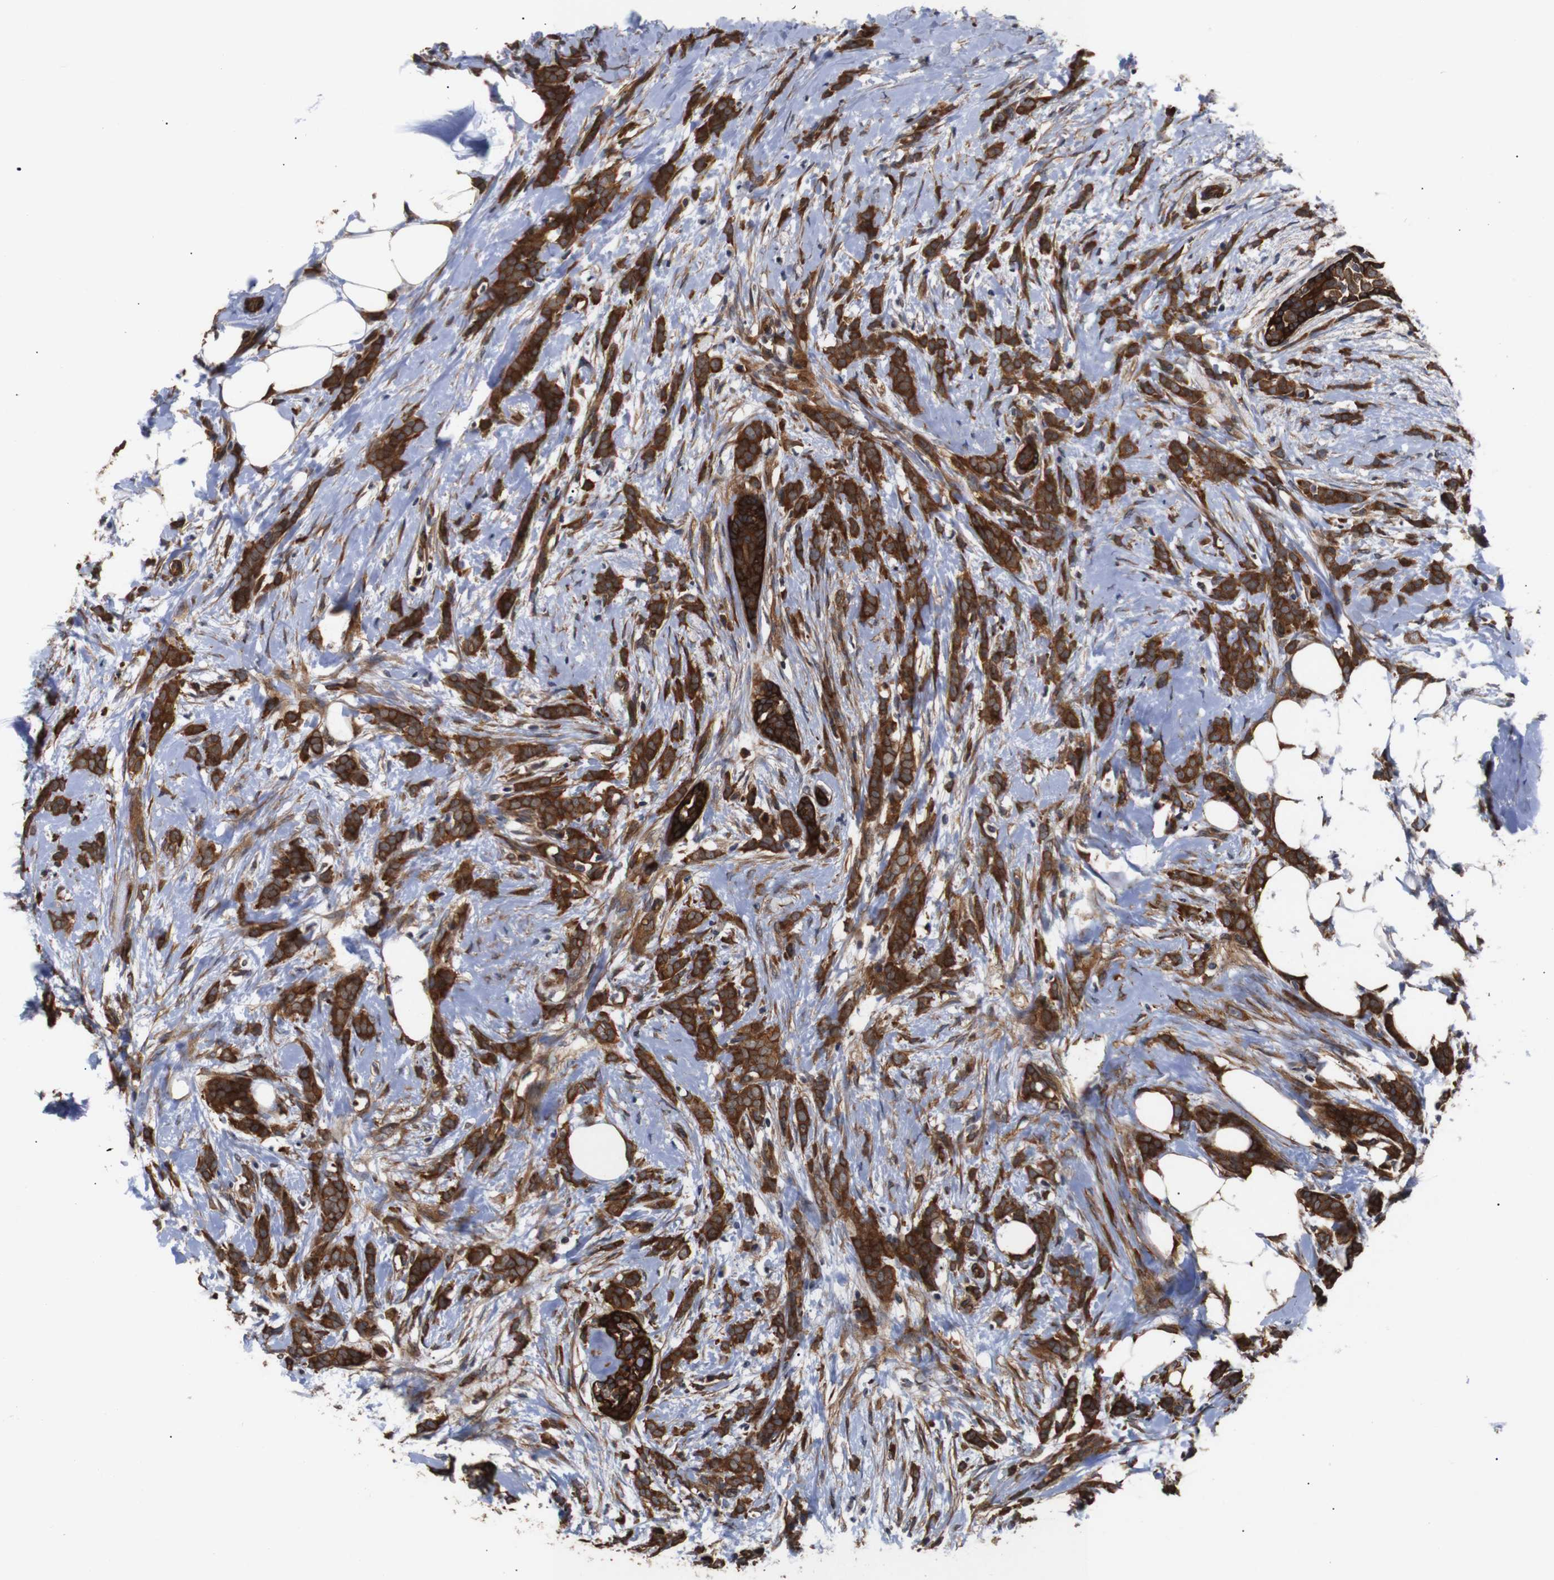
{"staining": {"intensity": "strong", "quantity": ">75%", "location": "cytoplasmic/membranous"}, "tissue": "breast cancer", "cell_type": "Tumor cells", "image_type": "cancer", "snomed": [{"axis": "morphology", "description": "Lobular carcinoma, in situ"}, {"axis": "morphology", "description": "Lobular carcinoma"}, {"axis": "topography", "description": "Breast"}], "caption": "Immunohistochemistry histopathology image of lobular carcinoma (breast) stained for a protein (brown), which reveals high levels of strong cytoplasmic/membranous staining in about >75% of tumor cells.", "gene": "PAWR", "patient": {"sex": "female", "age": 41}}